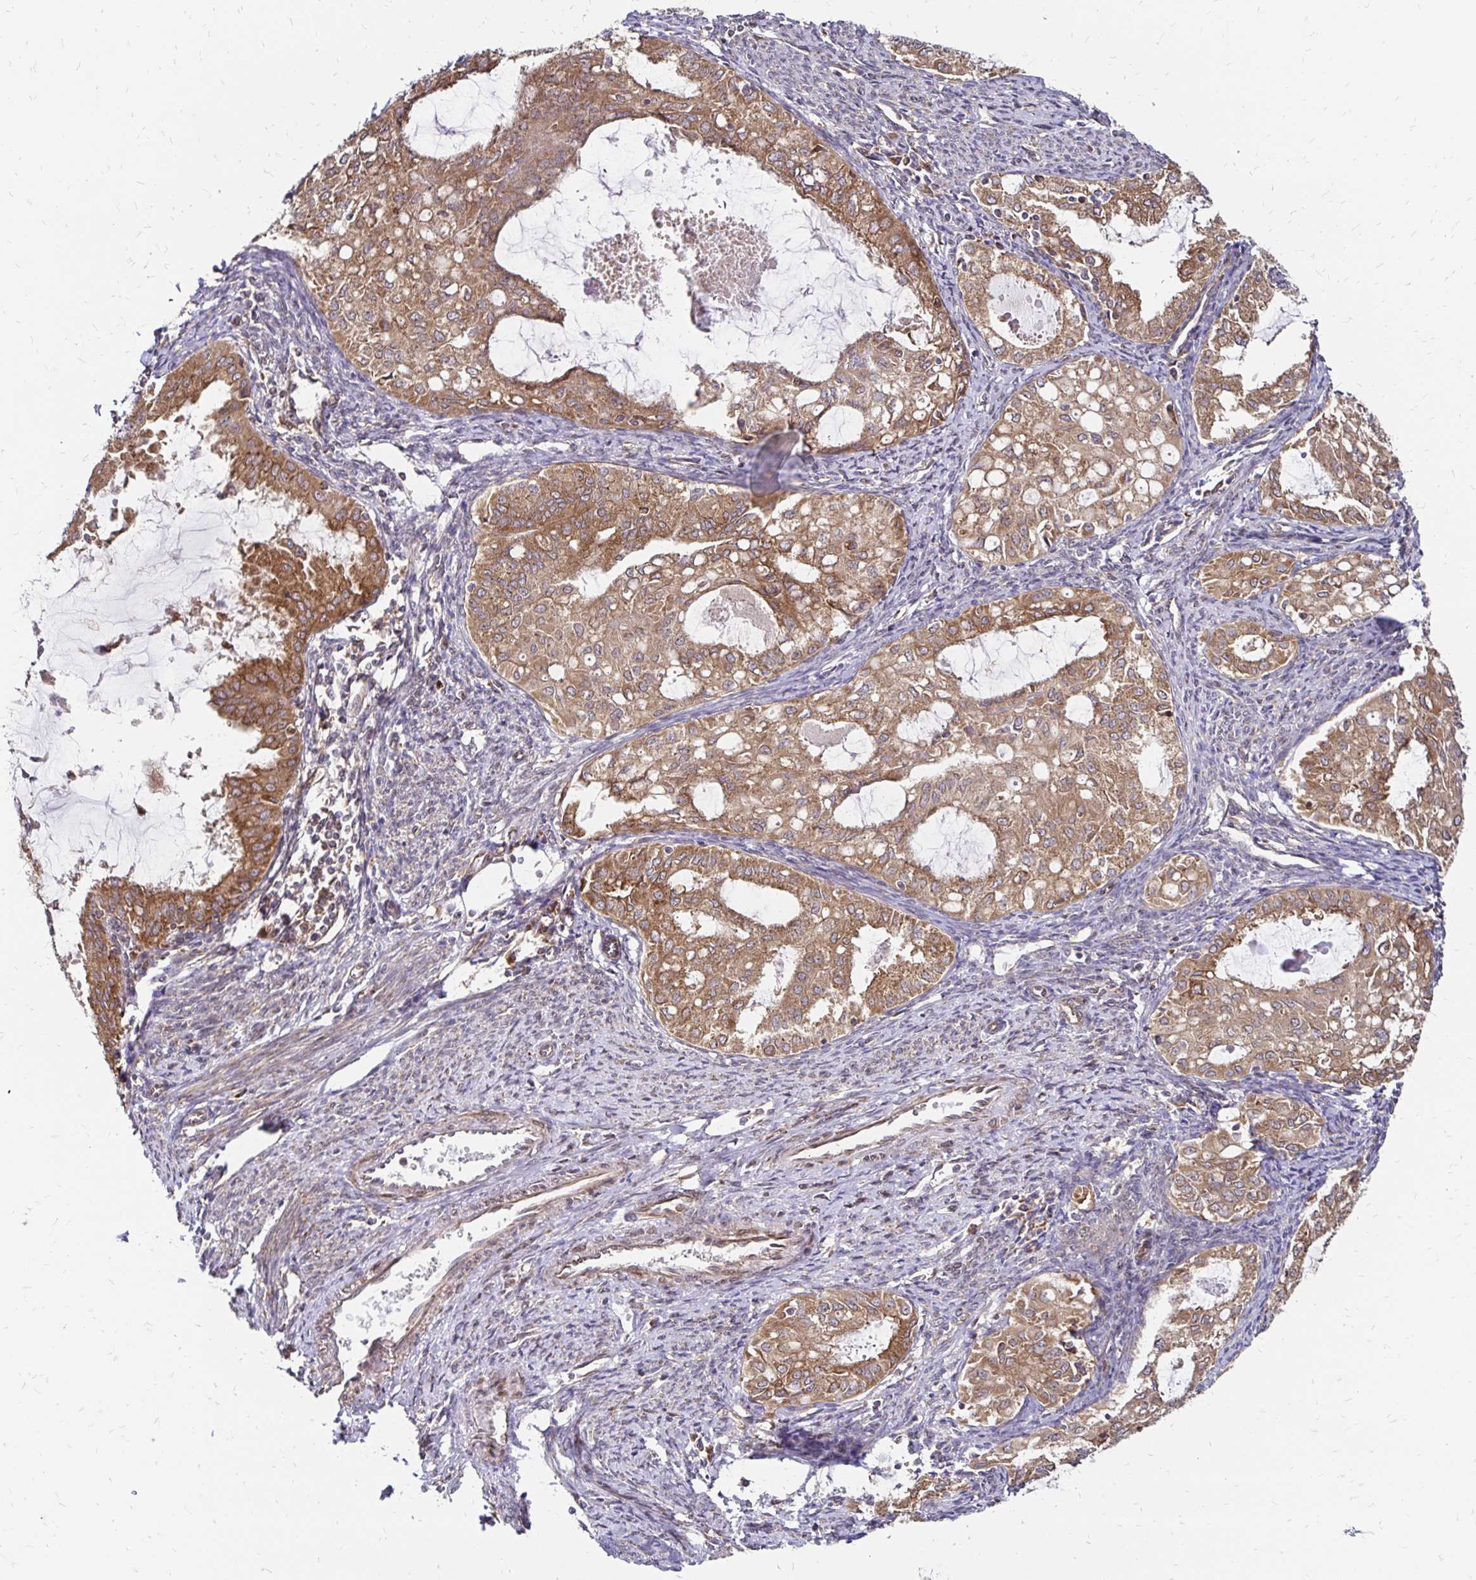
{"staining": {"intensity": "moderate", "quantity": ">75%", "location": "cytoplasmic/membranous"}, "tissue": "endometrial cancer", "cell_type": "Tumor cells", "image_type": "cancer", "snomed": [{"axis": "morphology", "description": "Adenocarcinoma, NOS"}, {"axis": "topography", "description": "Endometrium"}], "caption": "This image exhibits immunohistochemistry (IHC) staining of human adenocarcinoma (endometrial), with medium moderate cytoplasmic/membranous staining in about >75% of tumor cells.", "gene": "ZW10", "patient": {"sex": "female", "age": 70}}